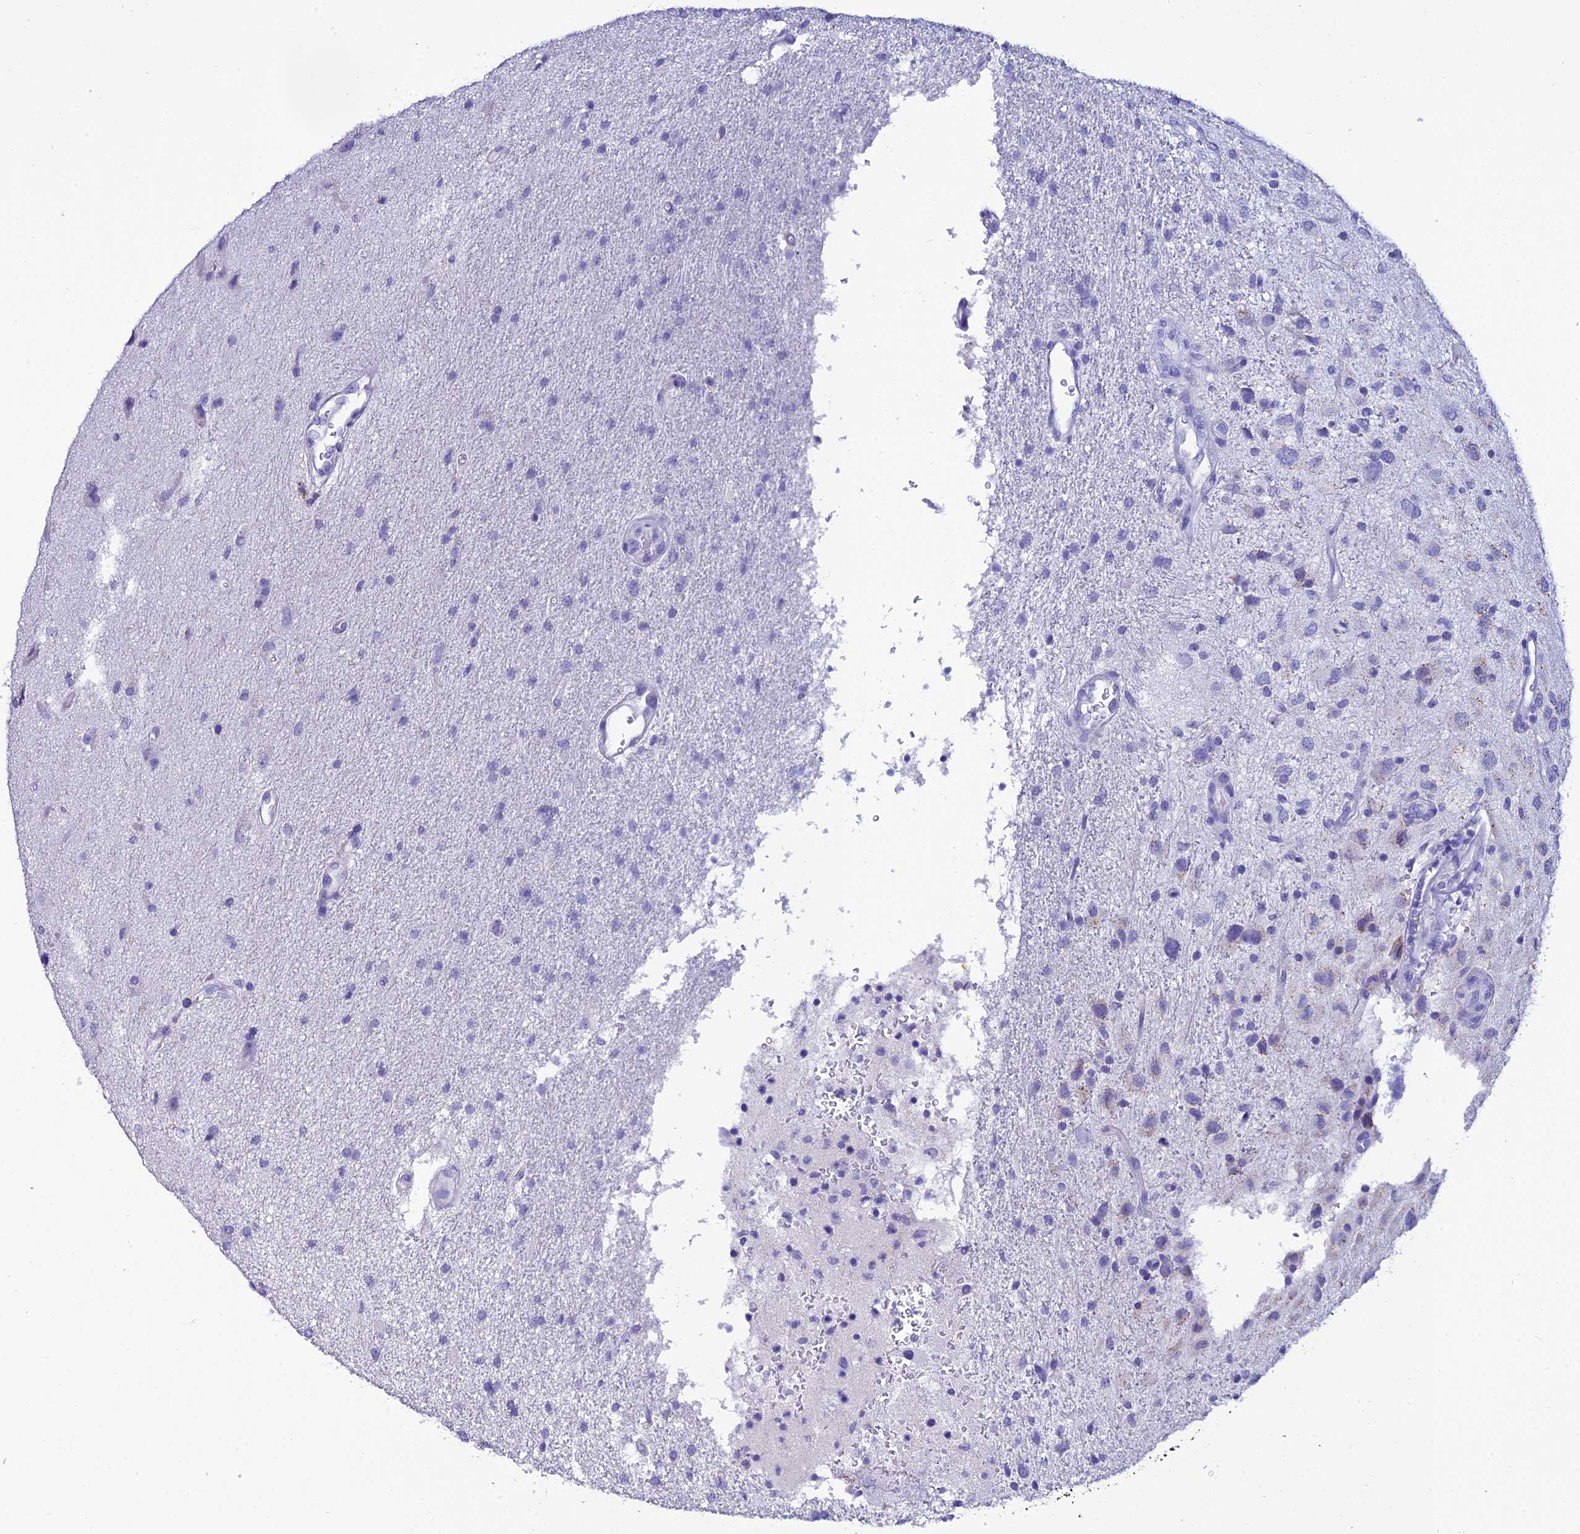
{"staining": {"intensity": "negative", "quantity": "none", "location": "none"}, "tissue": "glioma", "cell_type": "Tumor cells", "image_type": "cancer", "snomed": [{"axis": "morphology", "description": "Glioma, malignant, Low grade"}, {"axis": "topography", "description": "Brain"}], "caption": "The photomicrograph reveals no significant expression in tumor cells of glioma.", "gene": "OR4D5", "patient": {"sex": "male", "age": 66}}